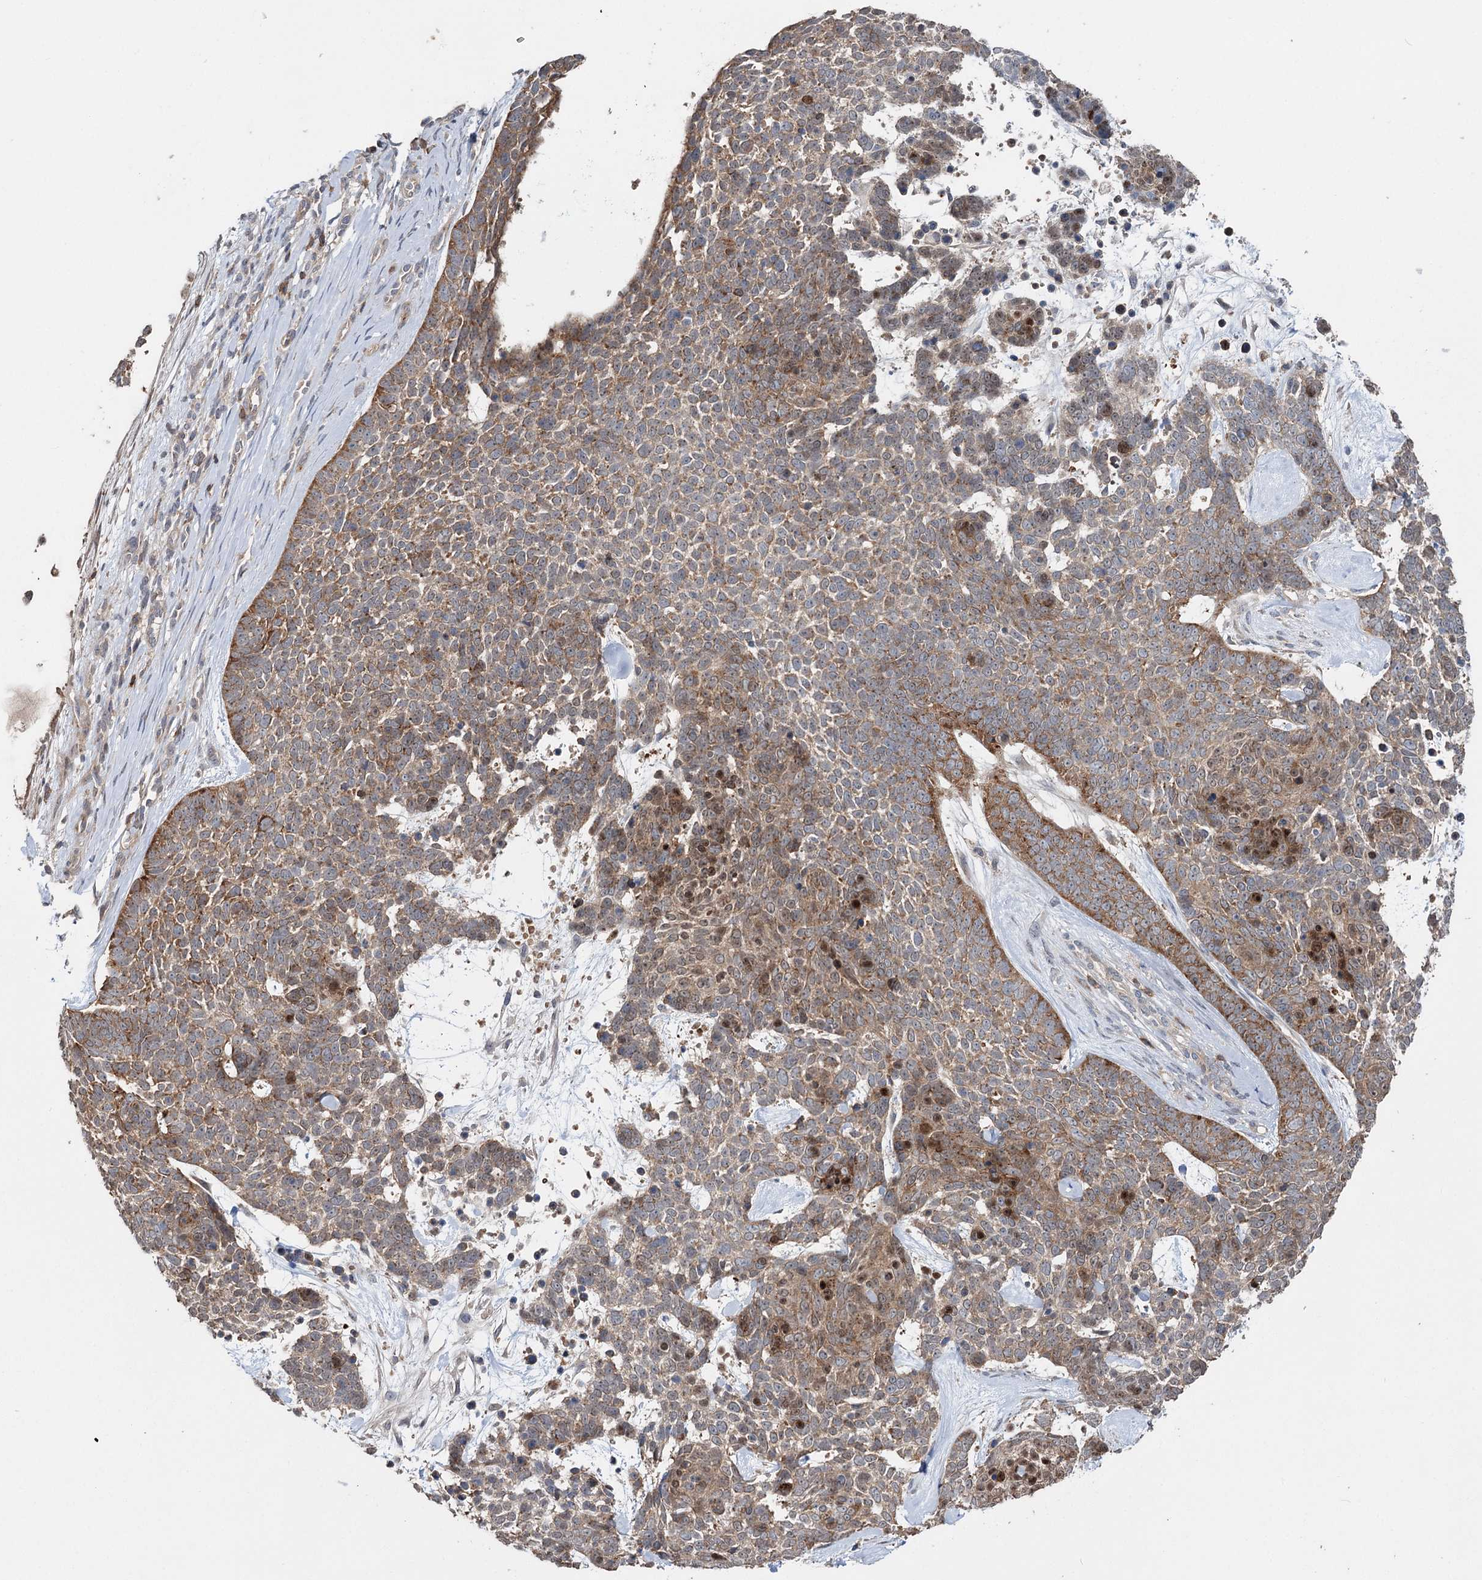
{"staining": {"intensity": "moderate", "quantity": ">75%", "location": "cytoplasmic/membranous"}, "tissue": "skin cancer", "cell_type": "Tumor cells", "image_type": "cancer", "snomed": [{"axis": "morphology", "description": "Basal cell carcinoma"}, {"axis": "topography", "description": "Skin"}], "caption": "A histopathology image showing moderate cytoplasmic/membranous expression in approximately >75% of tumor cells in skin cancer (basal cell carcinoma), as visualized by brown immunohistochemical staining.", "gene": "STX6", "patient": {"sex": "female", "age": 81}}